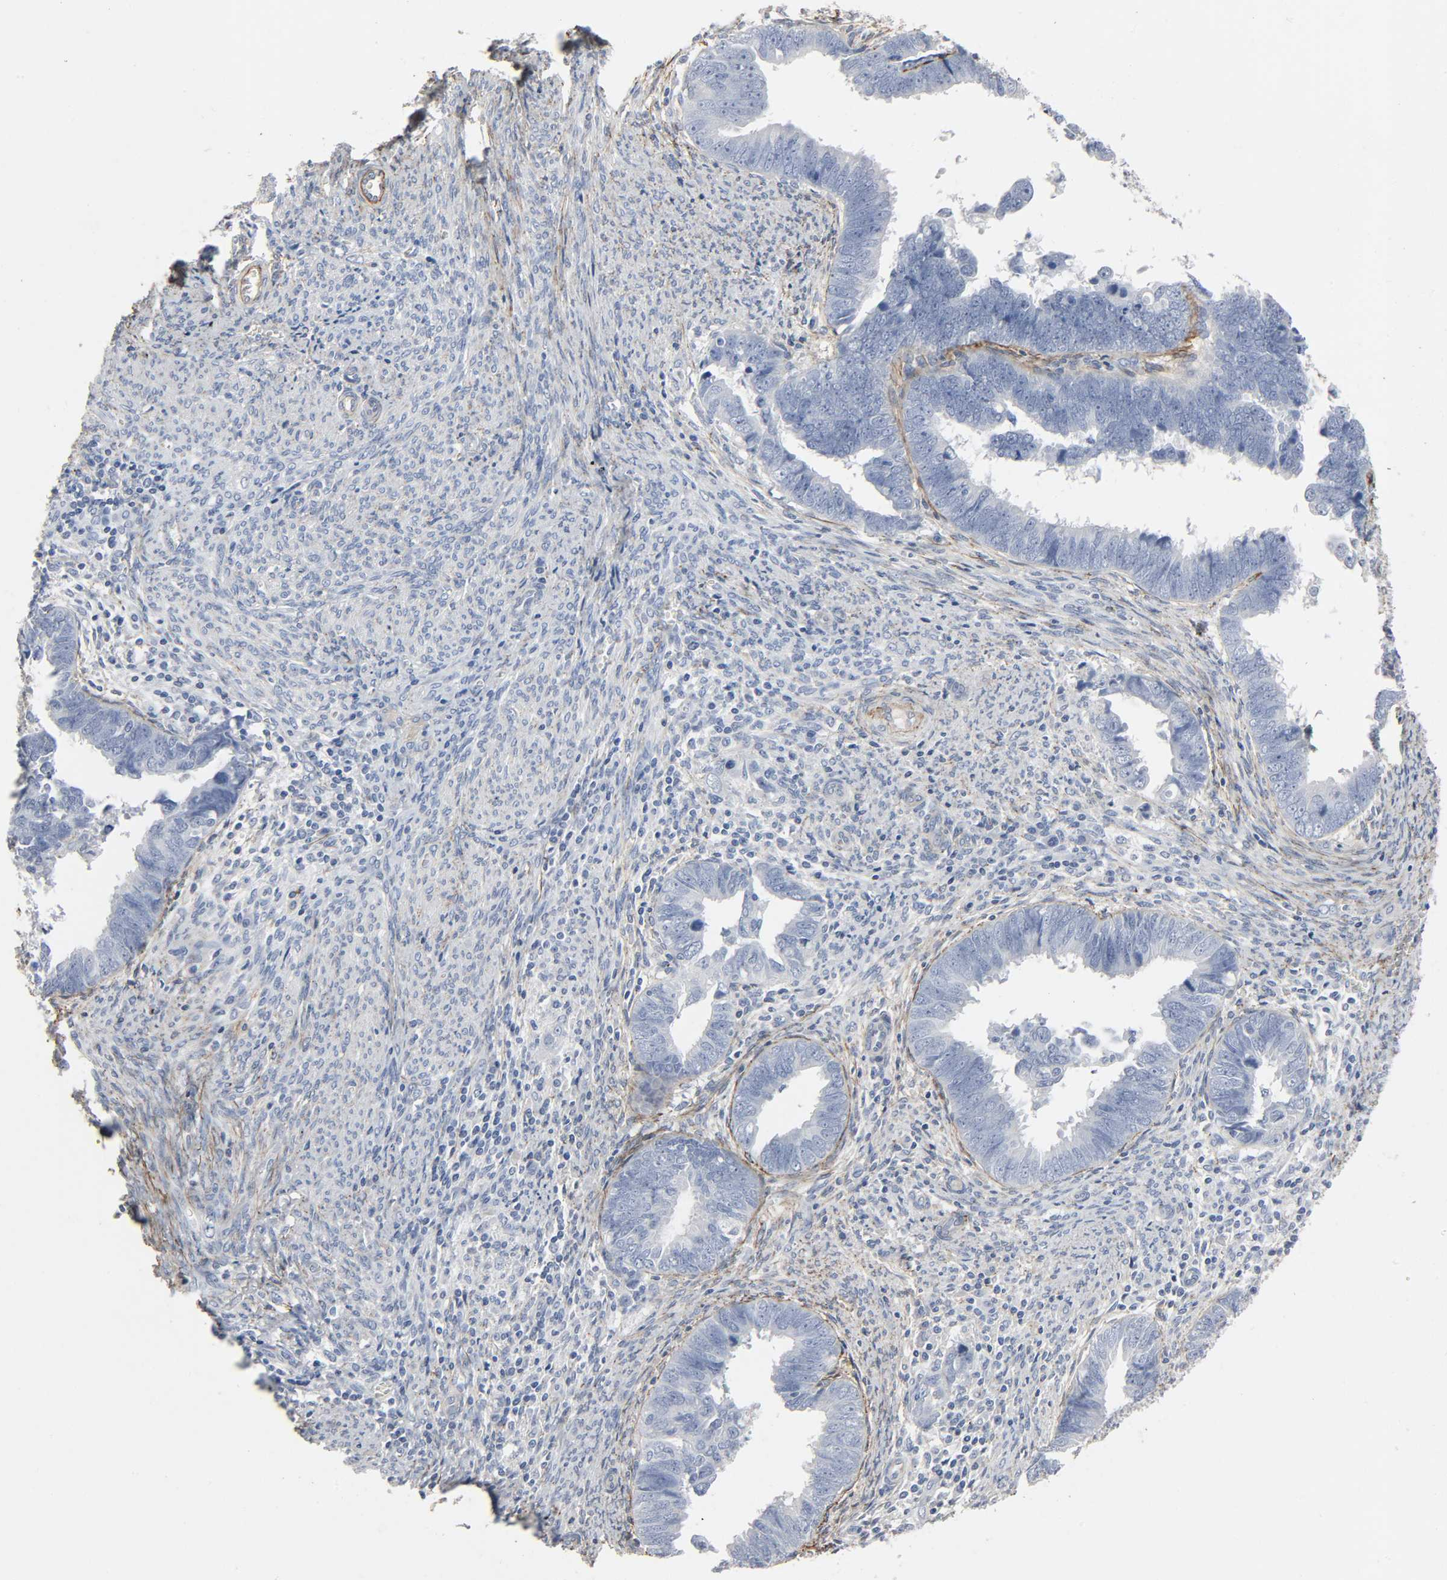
{"staining": {"intensity": "negative", "quantity": "none", "location": "none"}, "tissue": "endometrial cancer", "cell_type": "Tumor cells", "image_type": "cancer", "snomed": [{"axis": "morphology", "description": "Adenocarcinoma, NOS"}, {"axis": "topography", "description": "Endometrium"}], "caption": "Photomicrograph shows no protein expression in tumor cells of endometrial cancer tissue. Brightfield microscopy of immunohistochemistry (IHC) stained with DAB (brown) and hematoxylin (blue), captured at high magnification.", "gene": "FBLN5", "patient": {"sex": "female", "age": 75}}